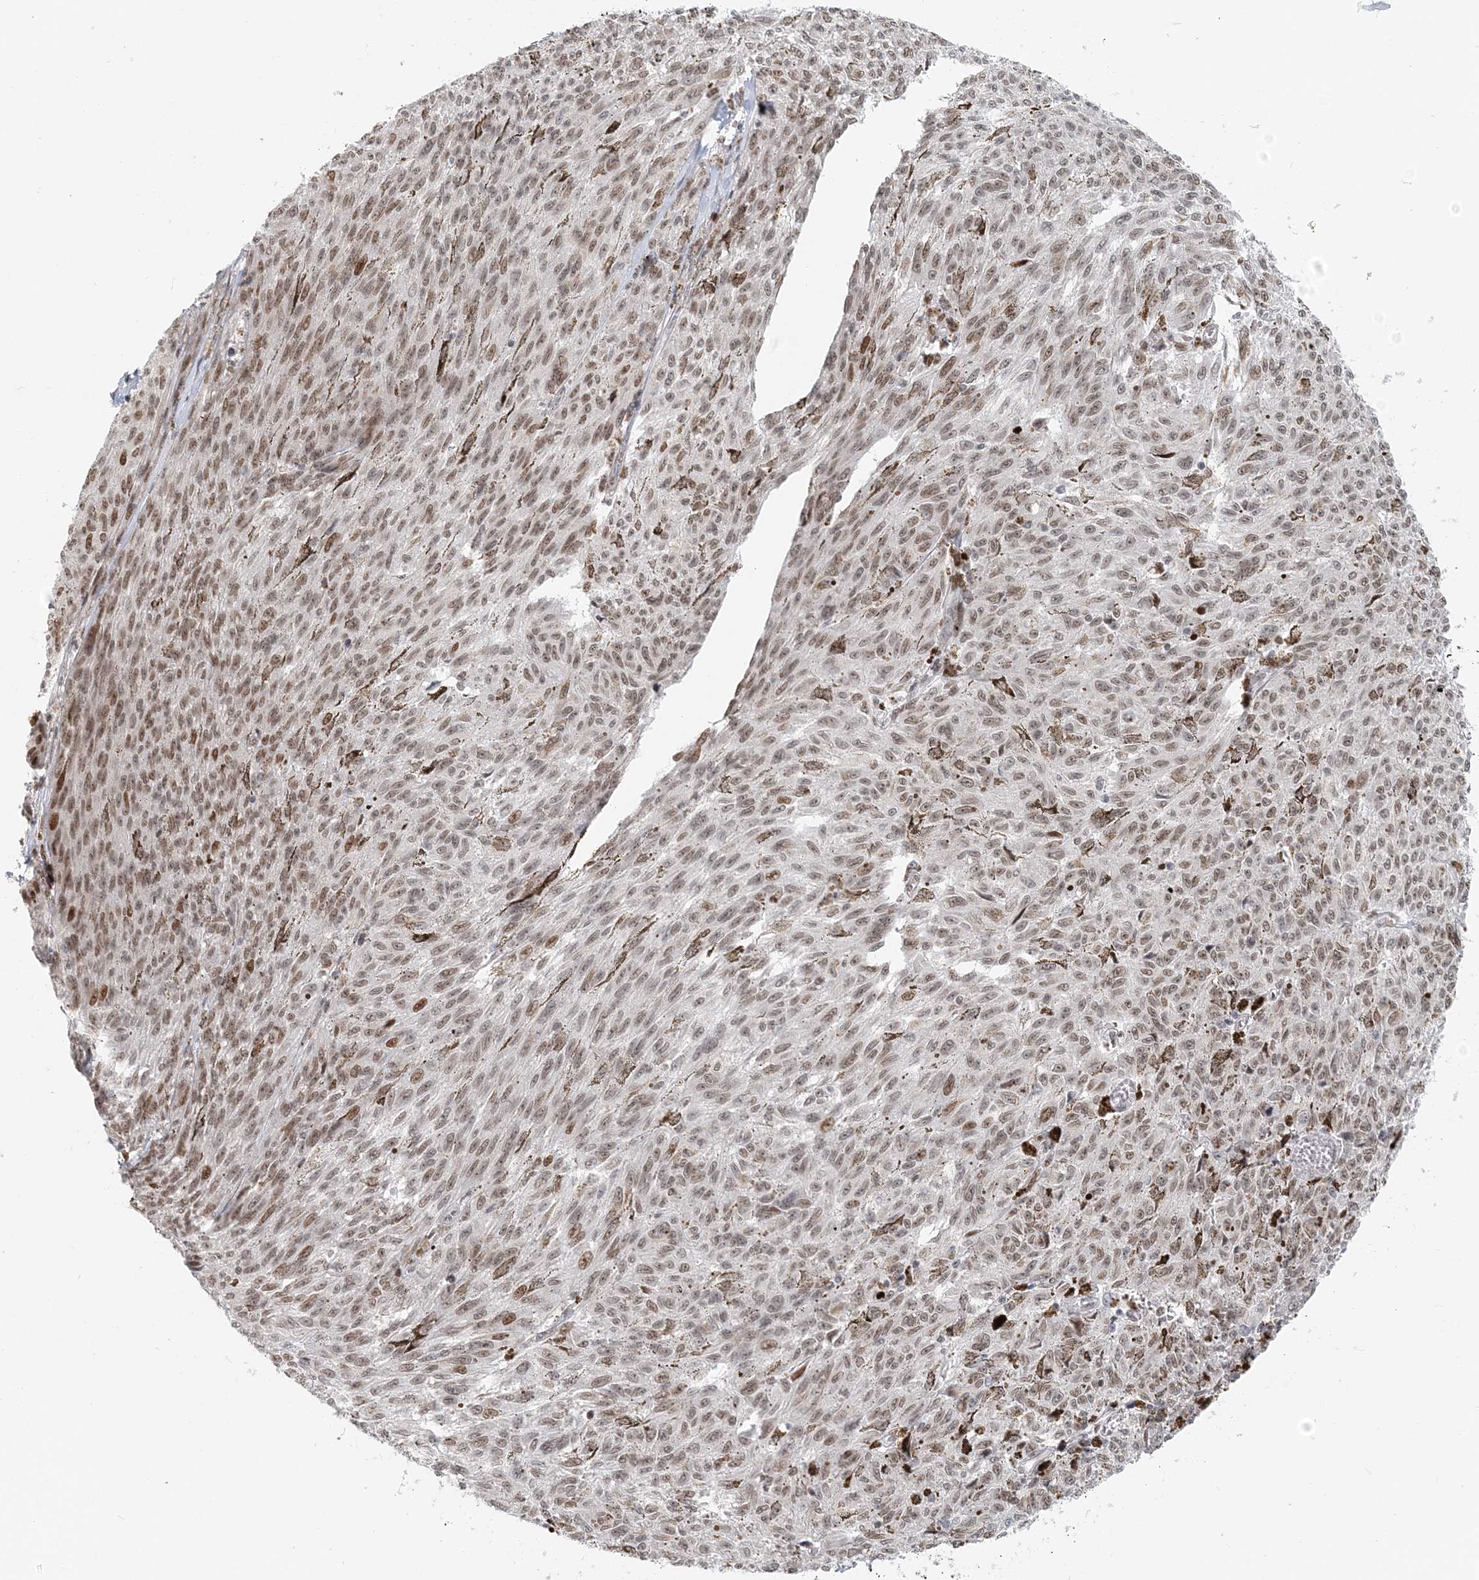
{"staining": {"intensity": "moderate", "quantity": ">75%", "location": "nuclear"}, "tissue": "melanoma", "cell_type": "Tumor cells", "image_type": "cancer", "snomed": [{"axis": "morphology", "description": "Malignant melanoma, NOS"}, {"axis": "topography", "description": "Skin"}], "caption": "Immunohistochemical staining of human melanoma displays moderate nuclear protein positivity in about >75% of tumor cells.", "gene": "BAZ1B", "patient": {"sex": "female", "age": 72}}